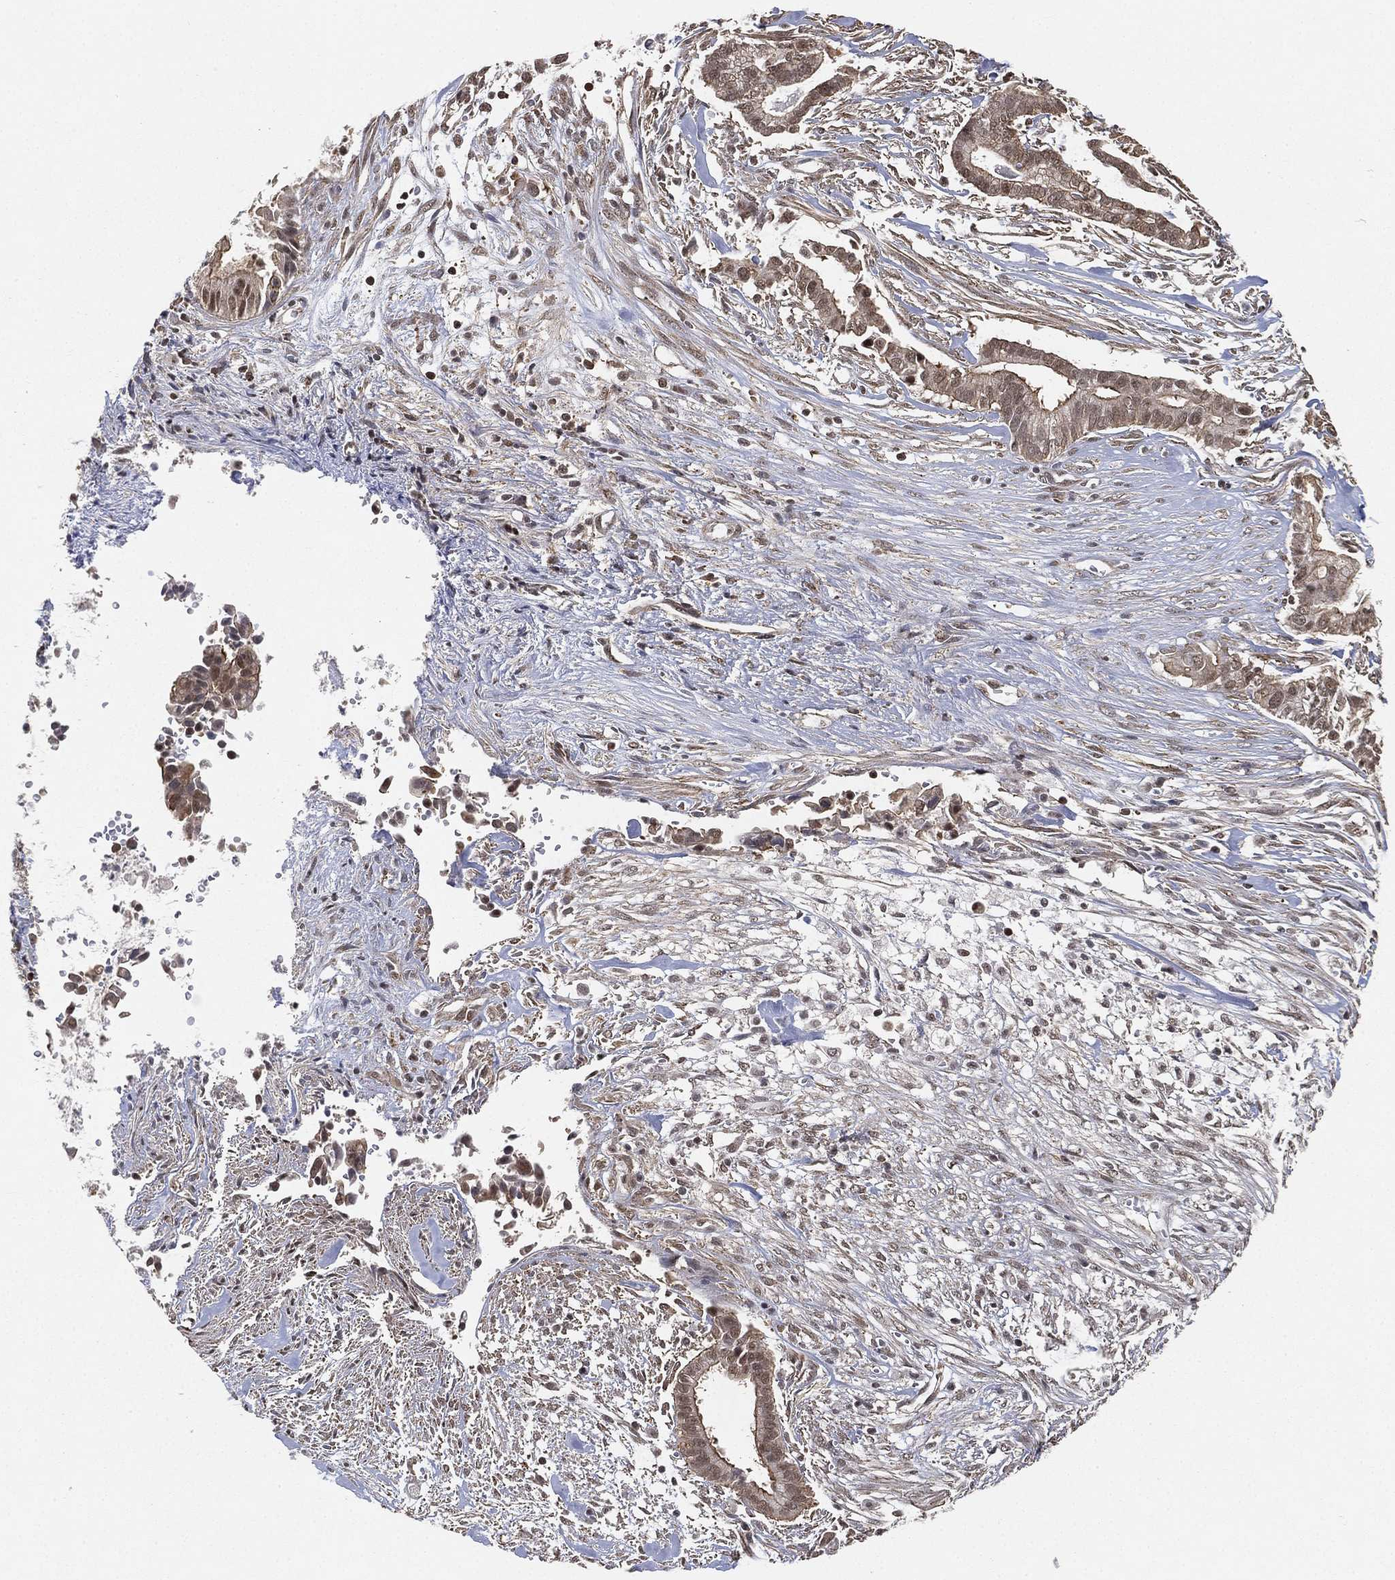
{"staining": {"intensity": "moderate", "quantity": "<25%", "location": "cytoplasmic/membranous,nuclear"}, "tissue": "pancreatic cancer", "cell_type": "Tumor cells", "image_type": "cancer", "snomed": [{"axis": "morphology", "description": "Adenocarcinoma, NOS"}, {"axis": "topography", "description": "Pancreas"}], "caption": "Pancreatic cancer (adenocarcinoma) tissue reveals moderate cytoplasmic/membranous and nuclear staining in approximately <25% of tumor cells, visualized by immunohistochemistry.", "gene": "RSRC2", "patient": {"sex": "male", "age": 61}}